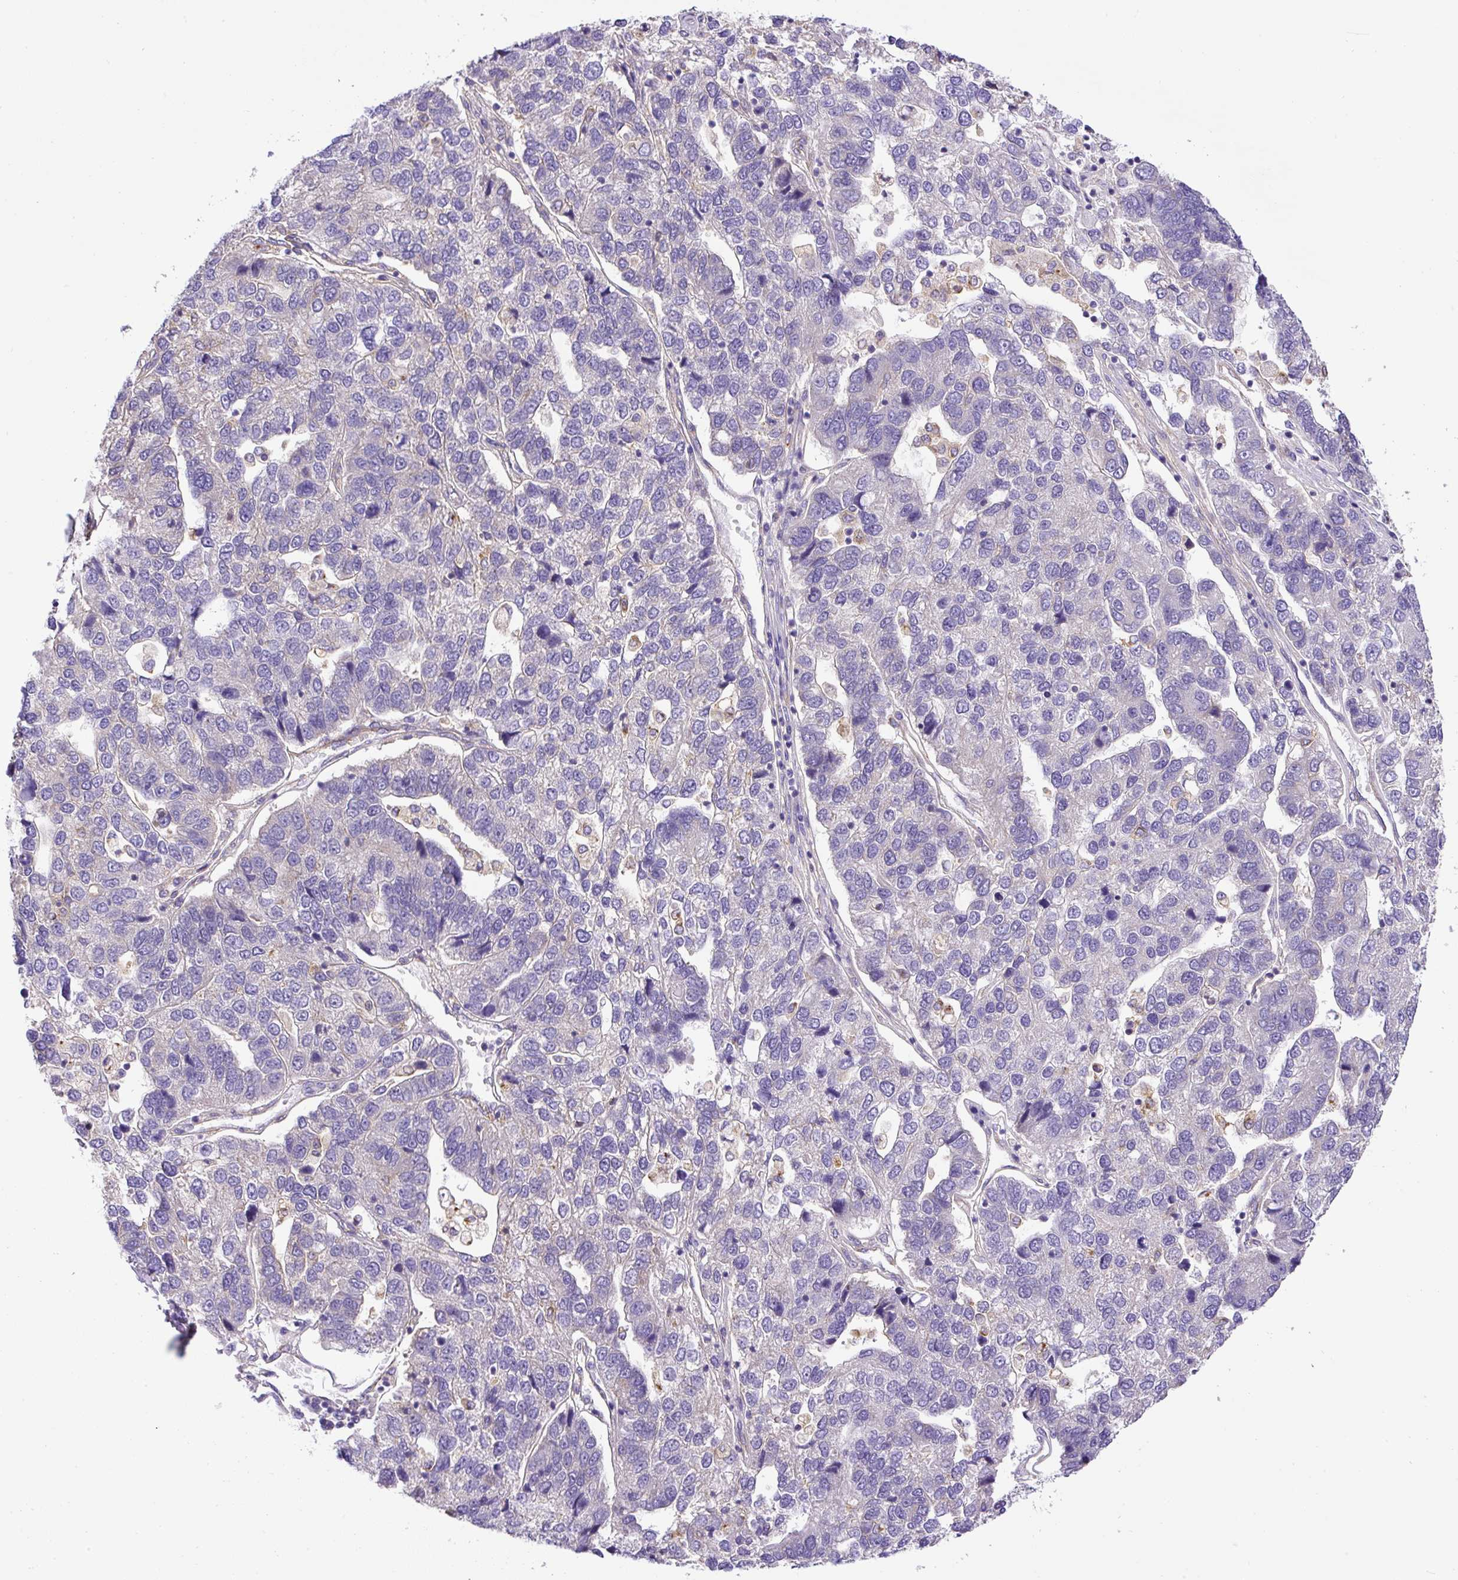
{"staining": {"intensity": "negative", "quantity": "none", "location": "none"}, "tissue": "pancreatic cancer", "cell_type": "Tumor cells", "image_type": "cancer", "snomed": [{"axis": "morphology", "description": "Adenocarcinoma, NOS"}, {"axis": "topography", "description": "Pancreas"}], "caption": "Tumor cells show no significant staining in pancreatic cancer.", "gene": "DCTN1", "patient": {"sex": "female", "age": 61}}